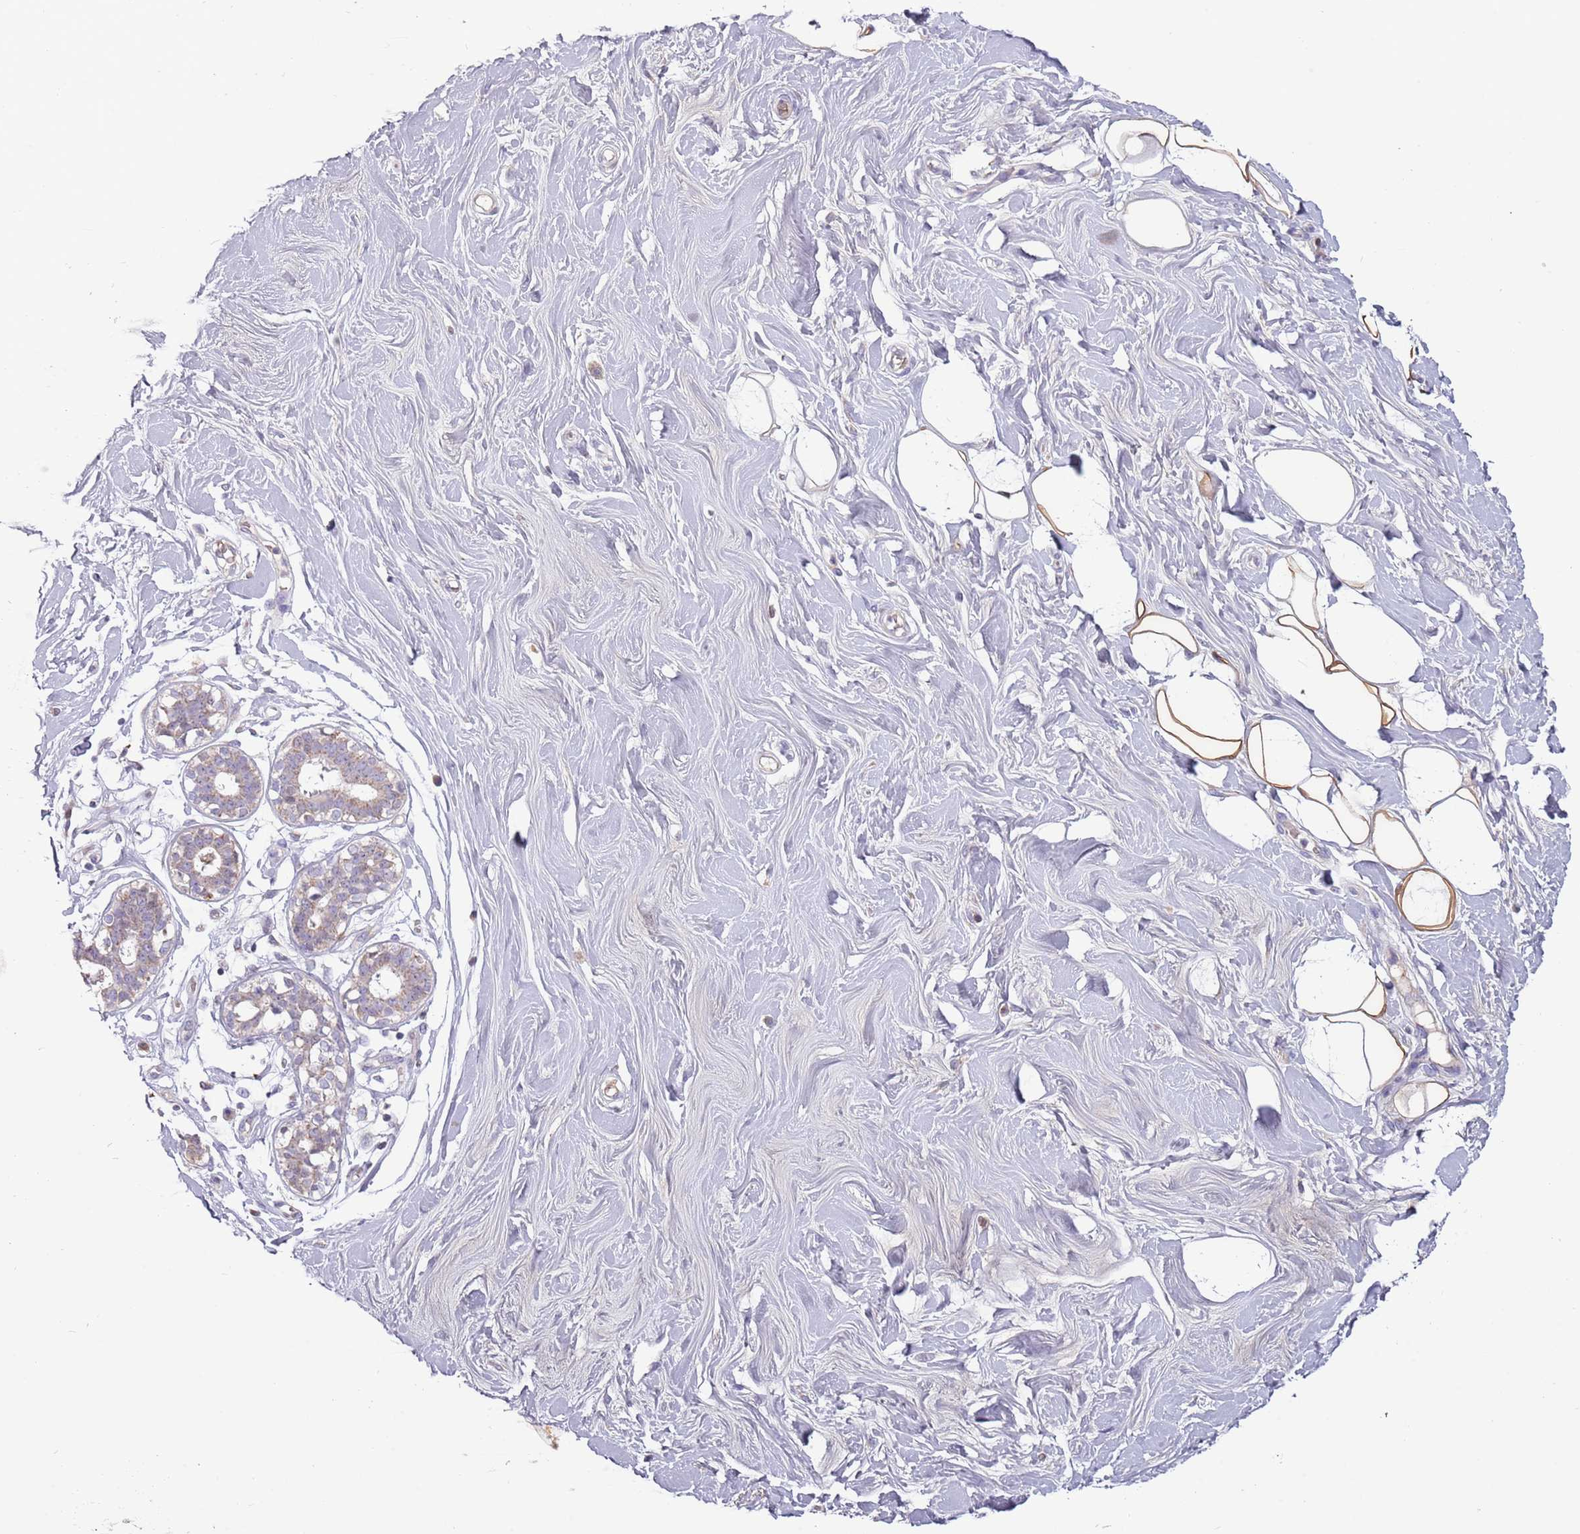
{"staining": {"intensity": "negative", "quantity": "none", "location": "none"}, "tissue": "adipose tissue", "cell_type": "Adipocytes", "image_type": "normal", "snomed": [{"axis": "morphology", "description": "Normal tissue, NOS"}, {"axis": "topography", "description": "Cartilage tissue"}, {"axis": "topography", "description": "Bronchus"}], "caption": "This is an immunohistochemistry photomicrograph of benign human adipose tissue. There is no positivity in adipocytes.", "gene": "SYS1", "patient": {"sex": "male", "age": 56}}